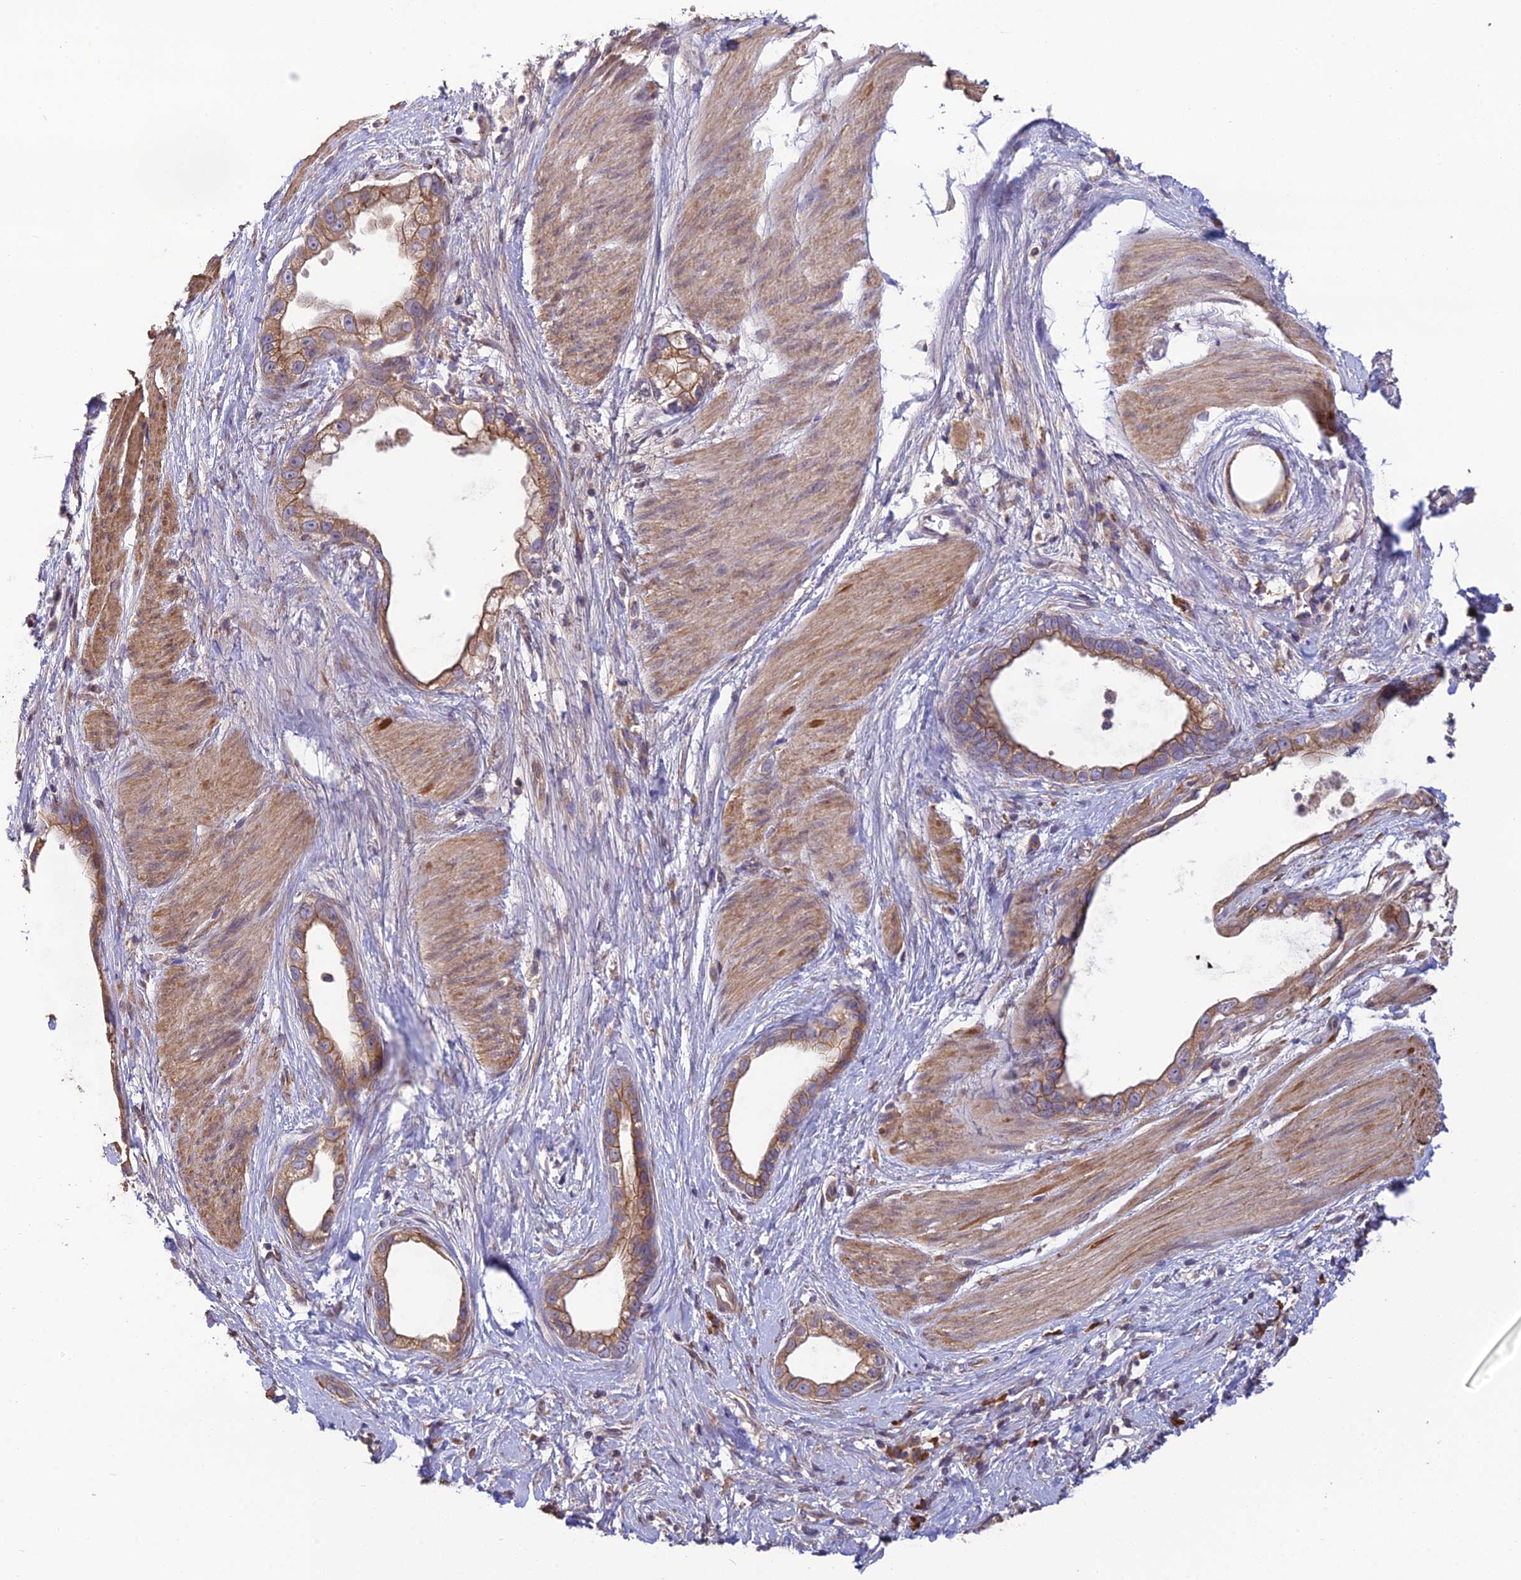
{"staining": {"intensity": "moderate", "quantity": ">75%", "location": "cytoplasmic/membranous"}, "tissue": "stomach cancer", "cell_type": "Tumor cells", "image_type": "cancer", "snomed": [{"axis": "morphology", "description": "Adenocarcinoma, NOS"}, {"axis": "topography", "description": "Stomach"}], "caption": "Brown immunohistochemical staining in human stomach adenocarcinoma reveals moderate cytoplasmic/membranous positivity in about >75% of tumor cells.", "gene": "MRNIP", "patient": {"sex": "male", "age": 55}}